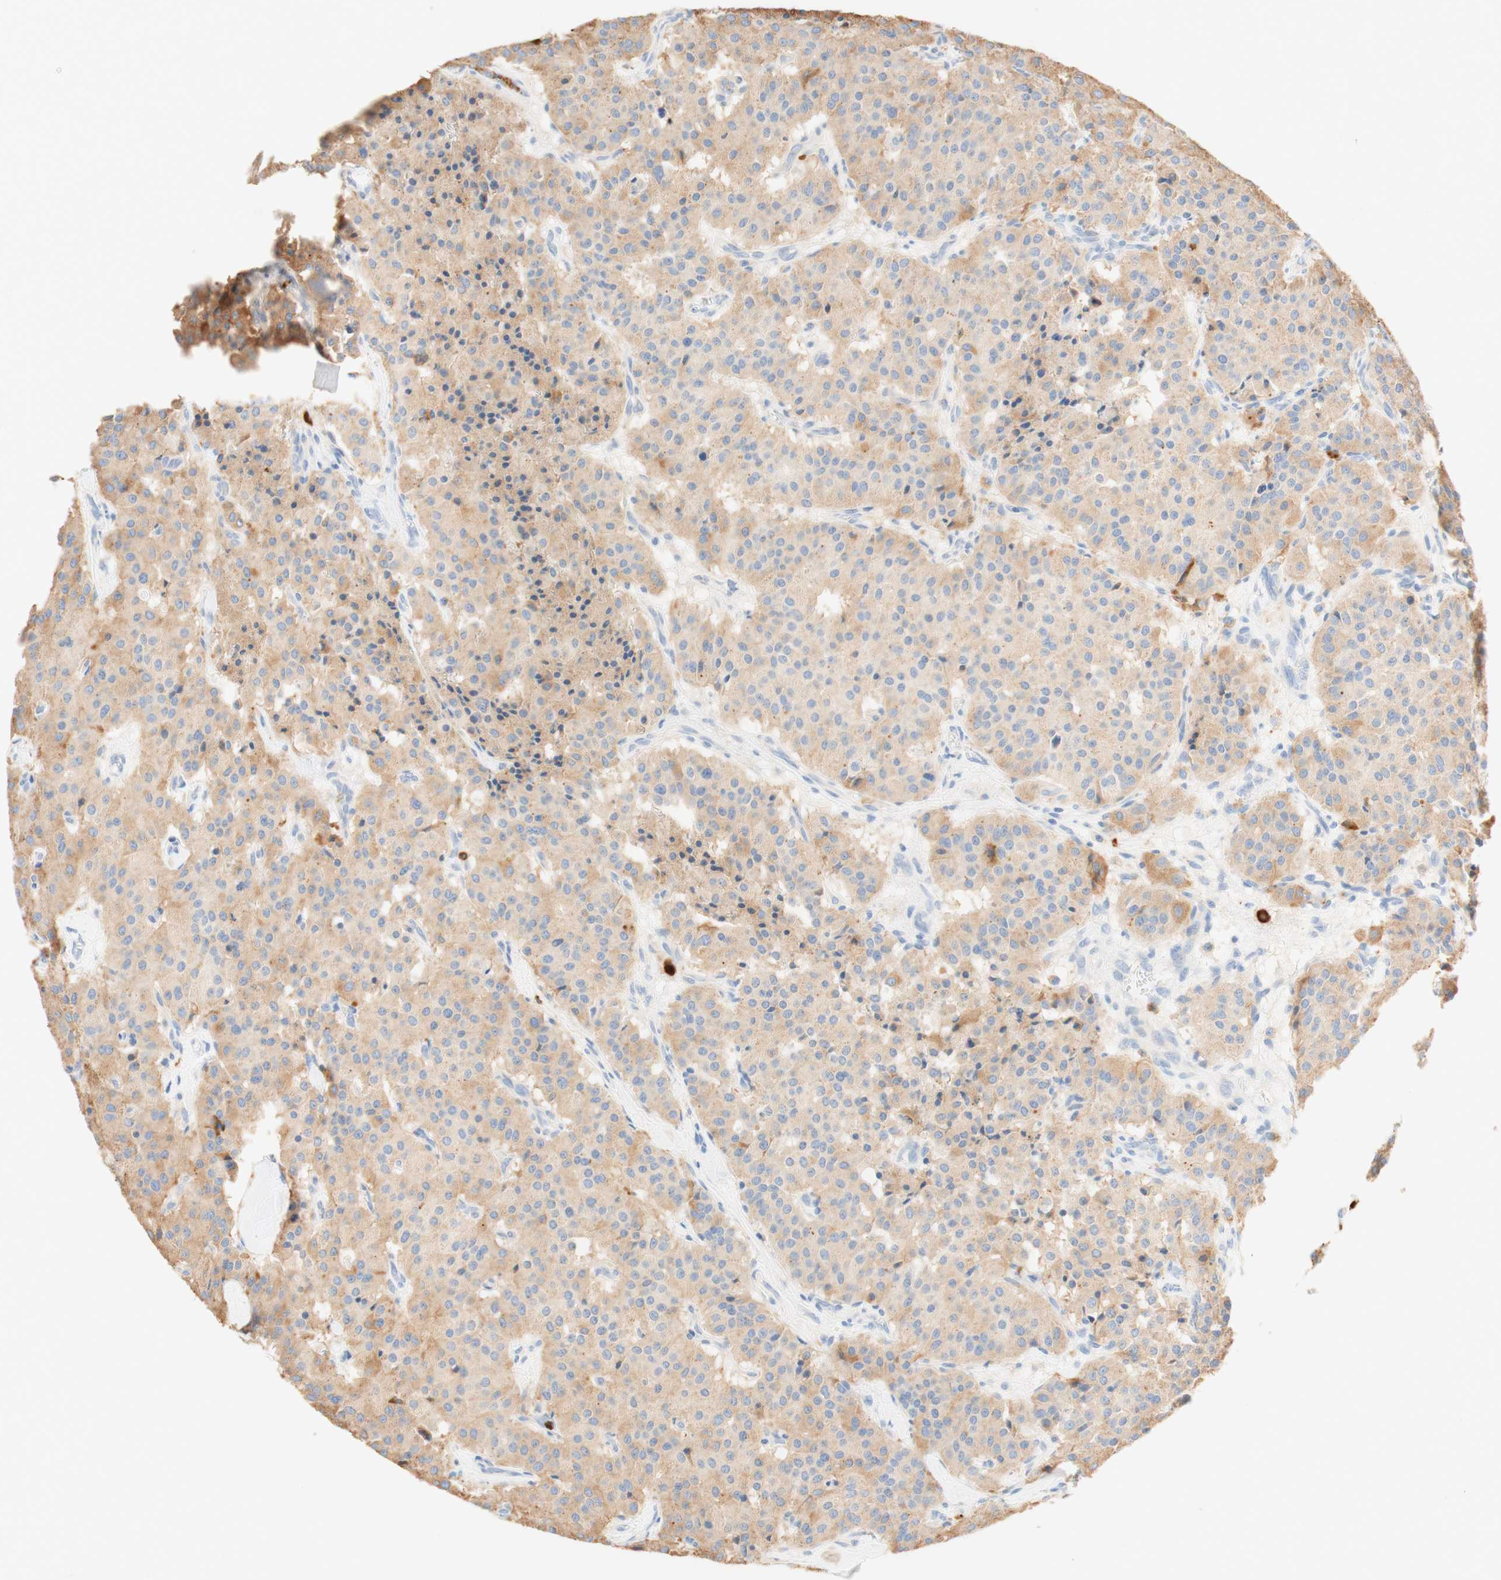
{"staining": {"intensity": "weak", "quantity": ">75%", "location": "cytoplasmic/membranous"}, "tissue": "carcinoid", "cell_type": "Tumor cells", "image_type": "cancer", "snomed": [{"axis": "morphology", "description": "Carcinoid, malignant, NOS"}, {"axis": "topography", "description": "Lung"}], "caption": "Protein analysis of carcinoid (malignant) tissue demonstrates weak cytoplasmic/membranous positivity in about >75% of tumor cells.", "gene": "CD63", "patient": {"sex": "male", "age": 30}}